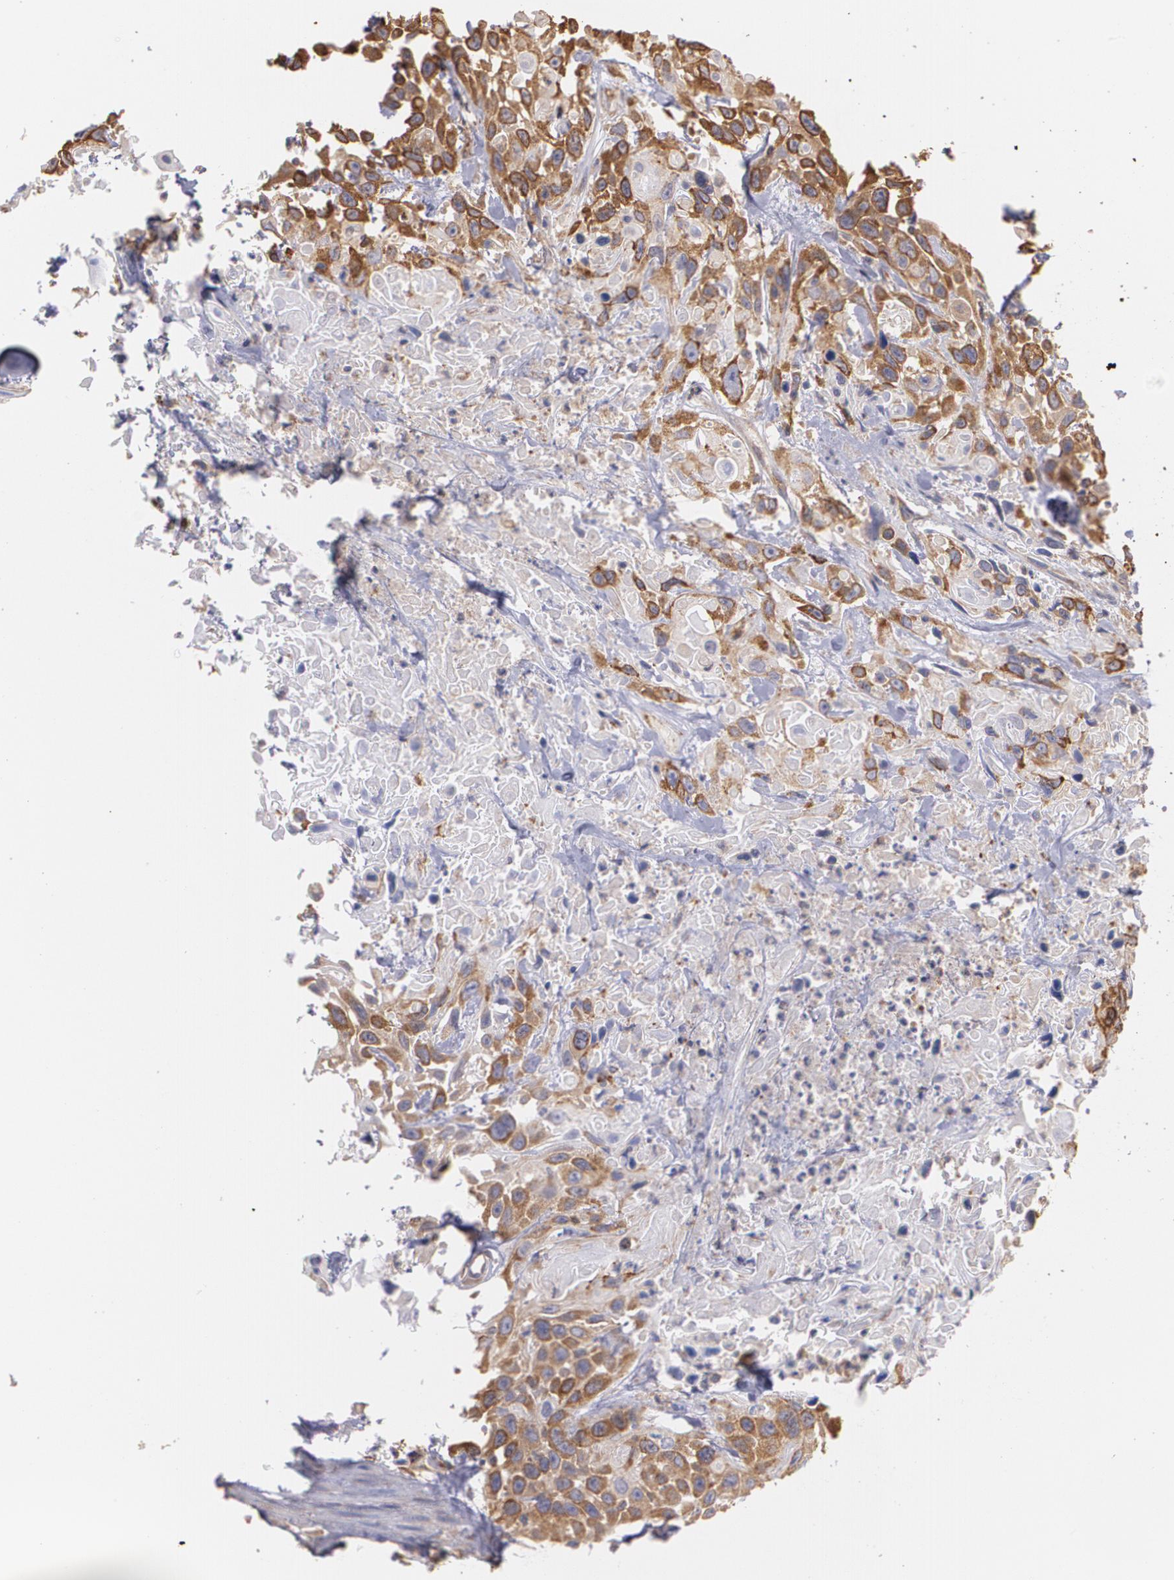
{"staining": {"intensity": "strong", "quantity": ">75%", "location": "cytoplasmic/membranous"}, "tissue": "urothelial cancer", "cell_type": "Tumor cells", "image_type": "cancer", "snomed": [{"axis": "morphology", "description": "Urothelial carcinoma, High grade"}, {"axis": "topography", "description": "Urinary bladder"}], "caption": "High-grade urothelial carcinoma was stained to show a protein in brown. There is high levels of strong cytoplasmic/membranous staining in approximately >75% of tumor cells.", "gene": "ECE1", "patient": {"sex": "female", "age": 84}}